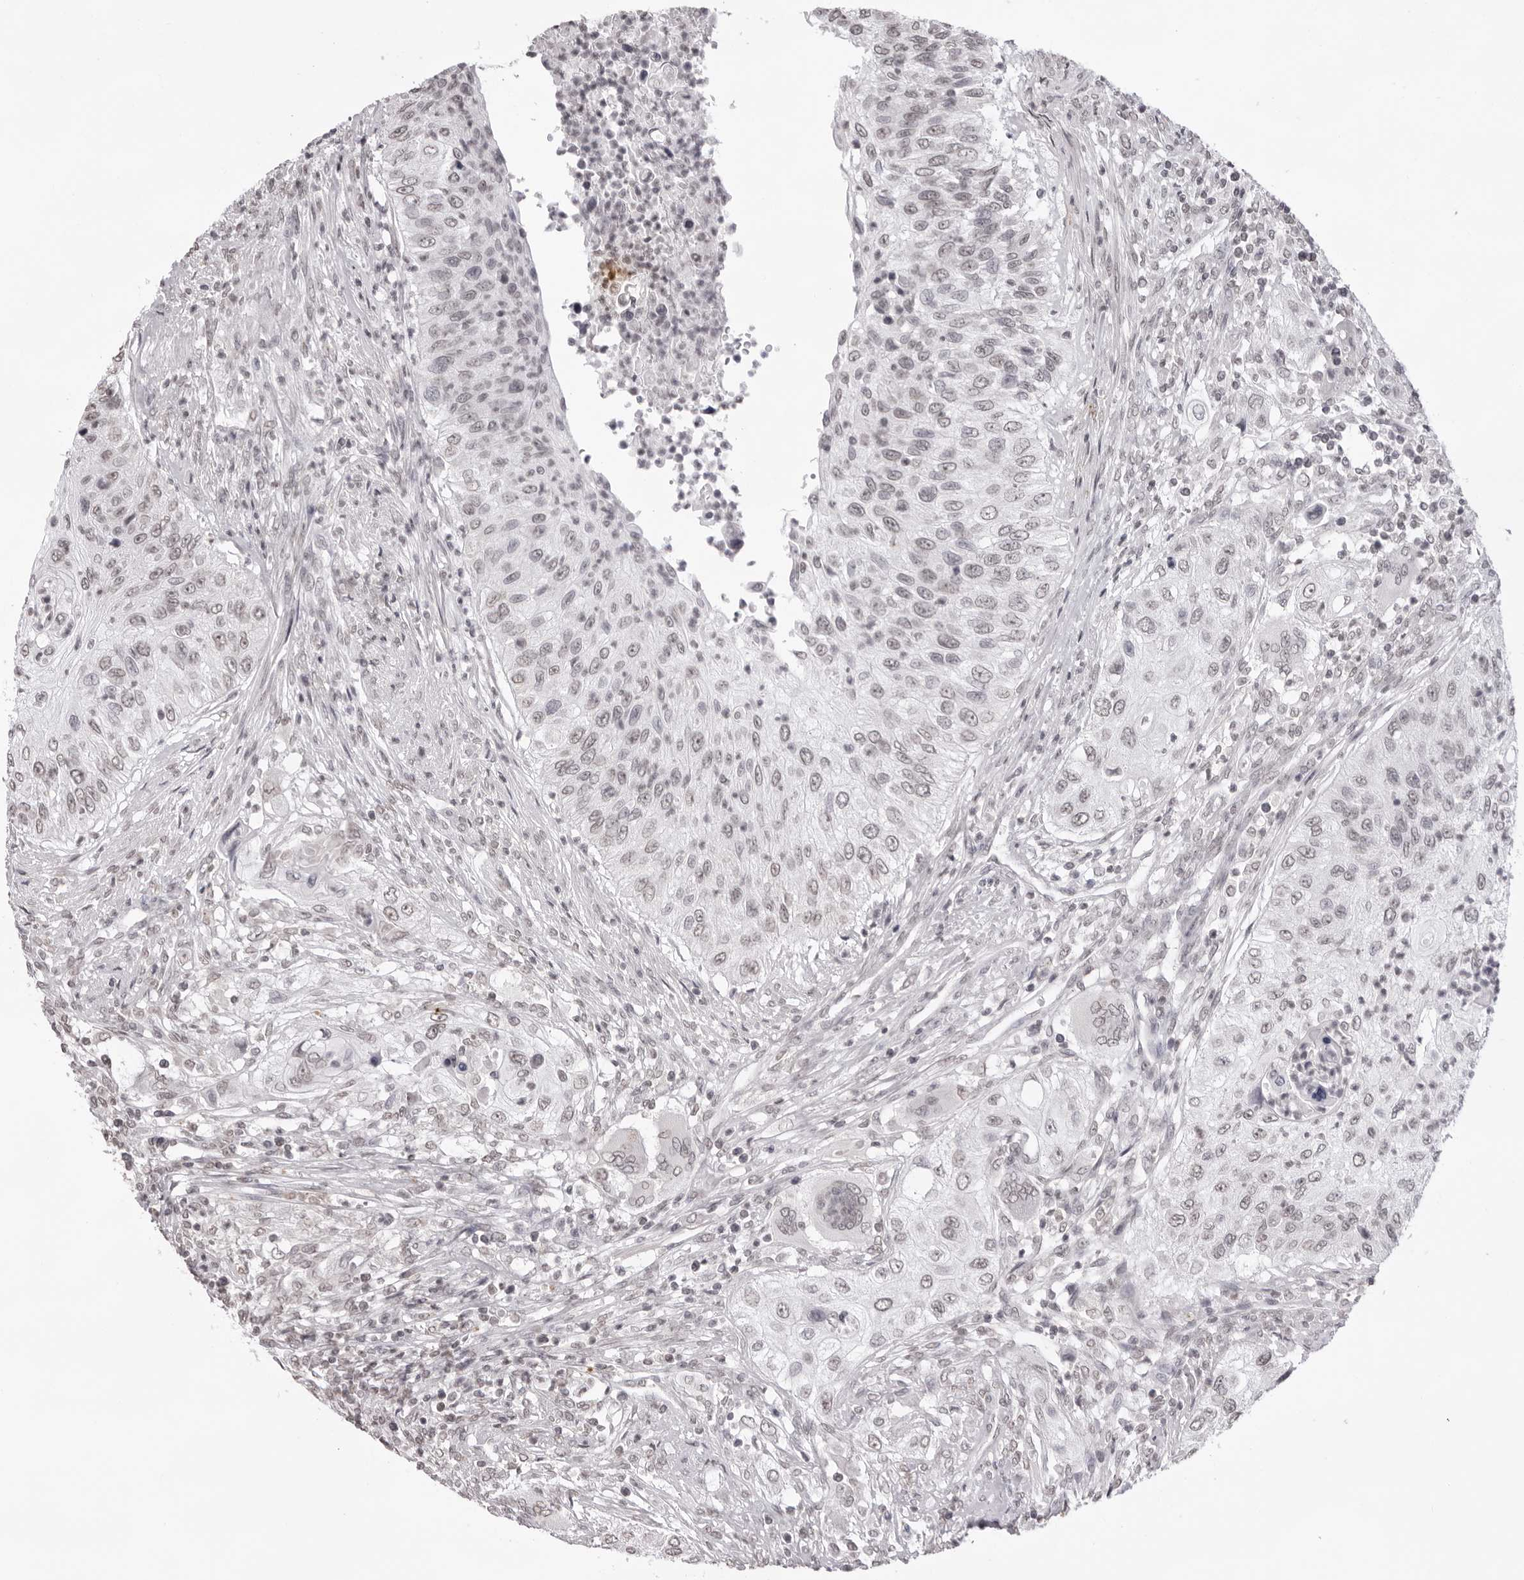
{"staining": {"intensity": "weak", "quantity": "<25%", "location": "nuclear"}, "tissue": "urothelial cancer", "cell_type": "Tumor cells", "image_type": "cancer", "snomed": [{"axis": "morphology", "description": "Urothelial carcinoma, High grade"}, {"axis": "topography", "description": "Urinary bladder"}], "caption": "Tumor cells show no significant staining in urothelial cancer. The staining is performed using DAB (3,3'-diaminobenzidine) brown chromogen with nuclei counter-stained in using hematoxylin.", "gene": "NTM", "patient": {"sex": "female", "age": 60}}